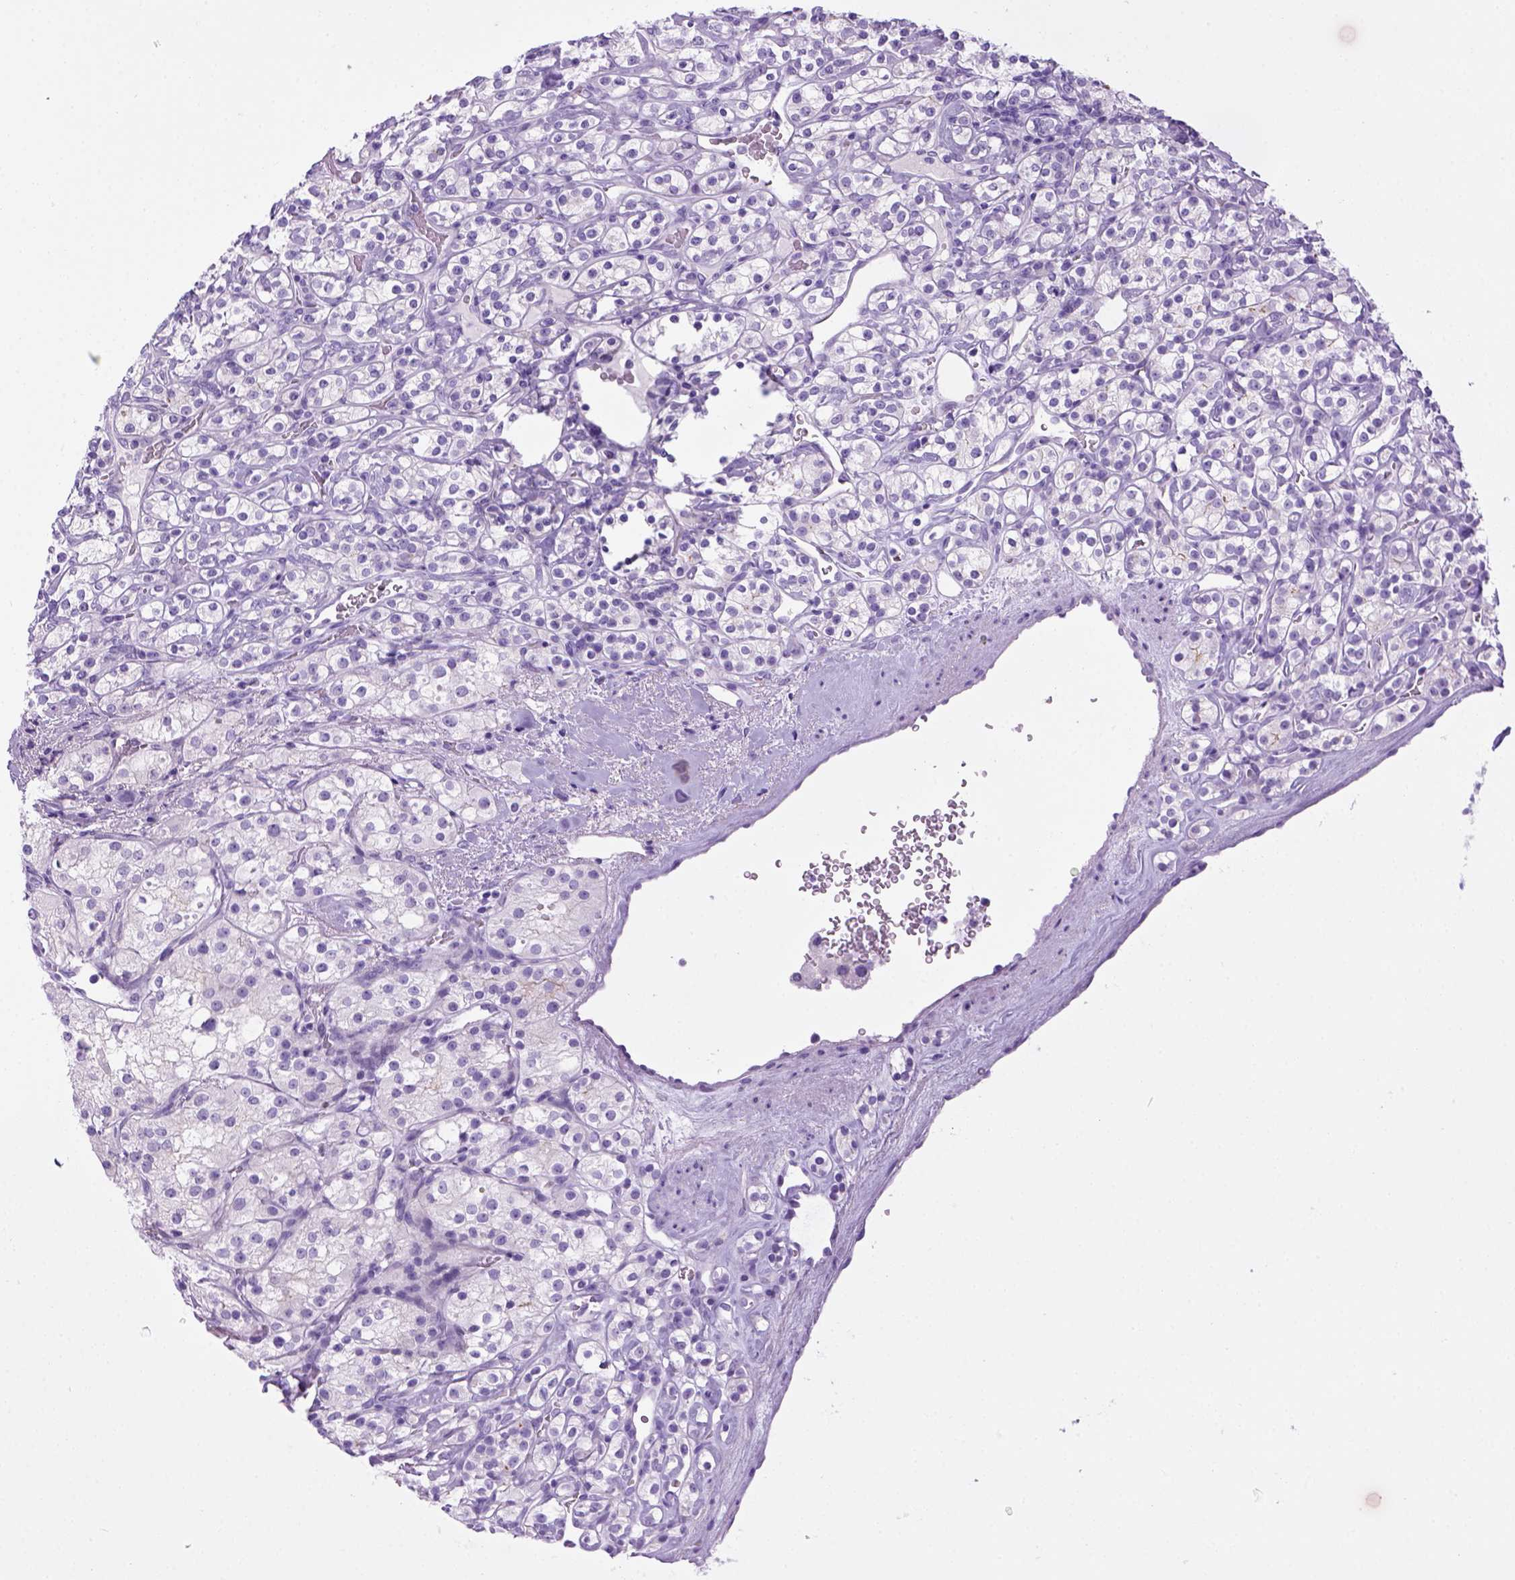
{"staining": {"intensity": "negative", "quantity": "none", "location": "none"}, "tissue": "renal cancer", "cell_type": "Tumor cells", "image_type": "cancer", "snomed": [{"axis": "morphology", "description": "Adenocarcinoma, NOS"}, {"axis": "topography", "description": "Kidney"}], "caption": "Immunohistochemistry photomicrograph of adenocarcinoma (renal) stained for a protein (brown), which reveals no expression in tumor cells. (Brightfield microscopy of DAB IHC at high magnification).", "gene": "SGCG", "patient": {"sex": "male", "age": 77}}